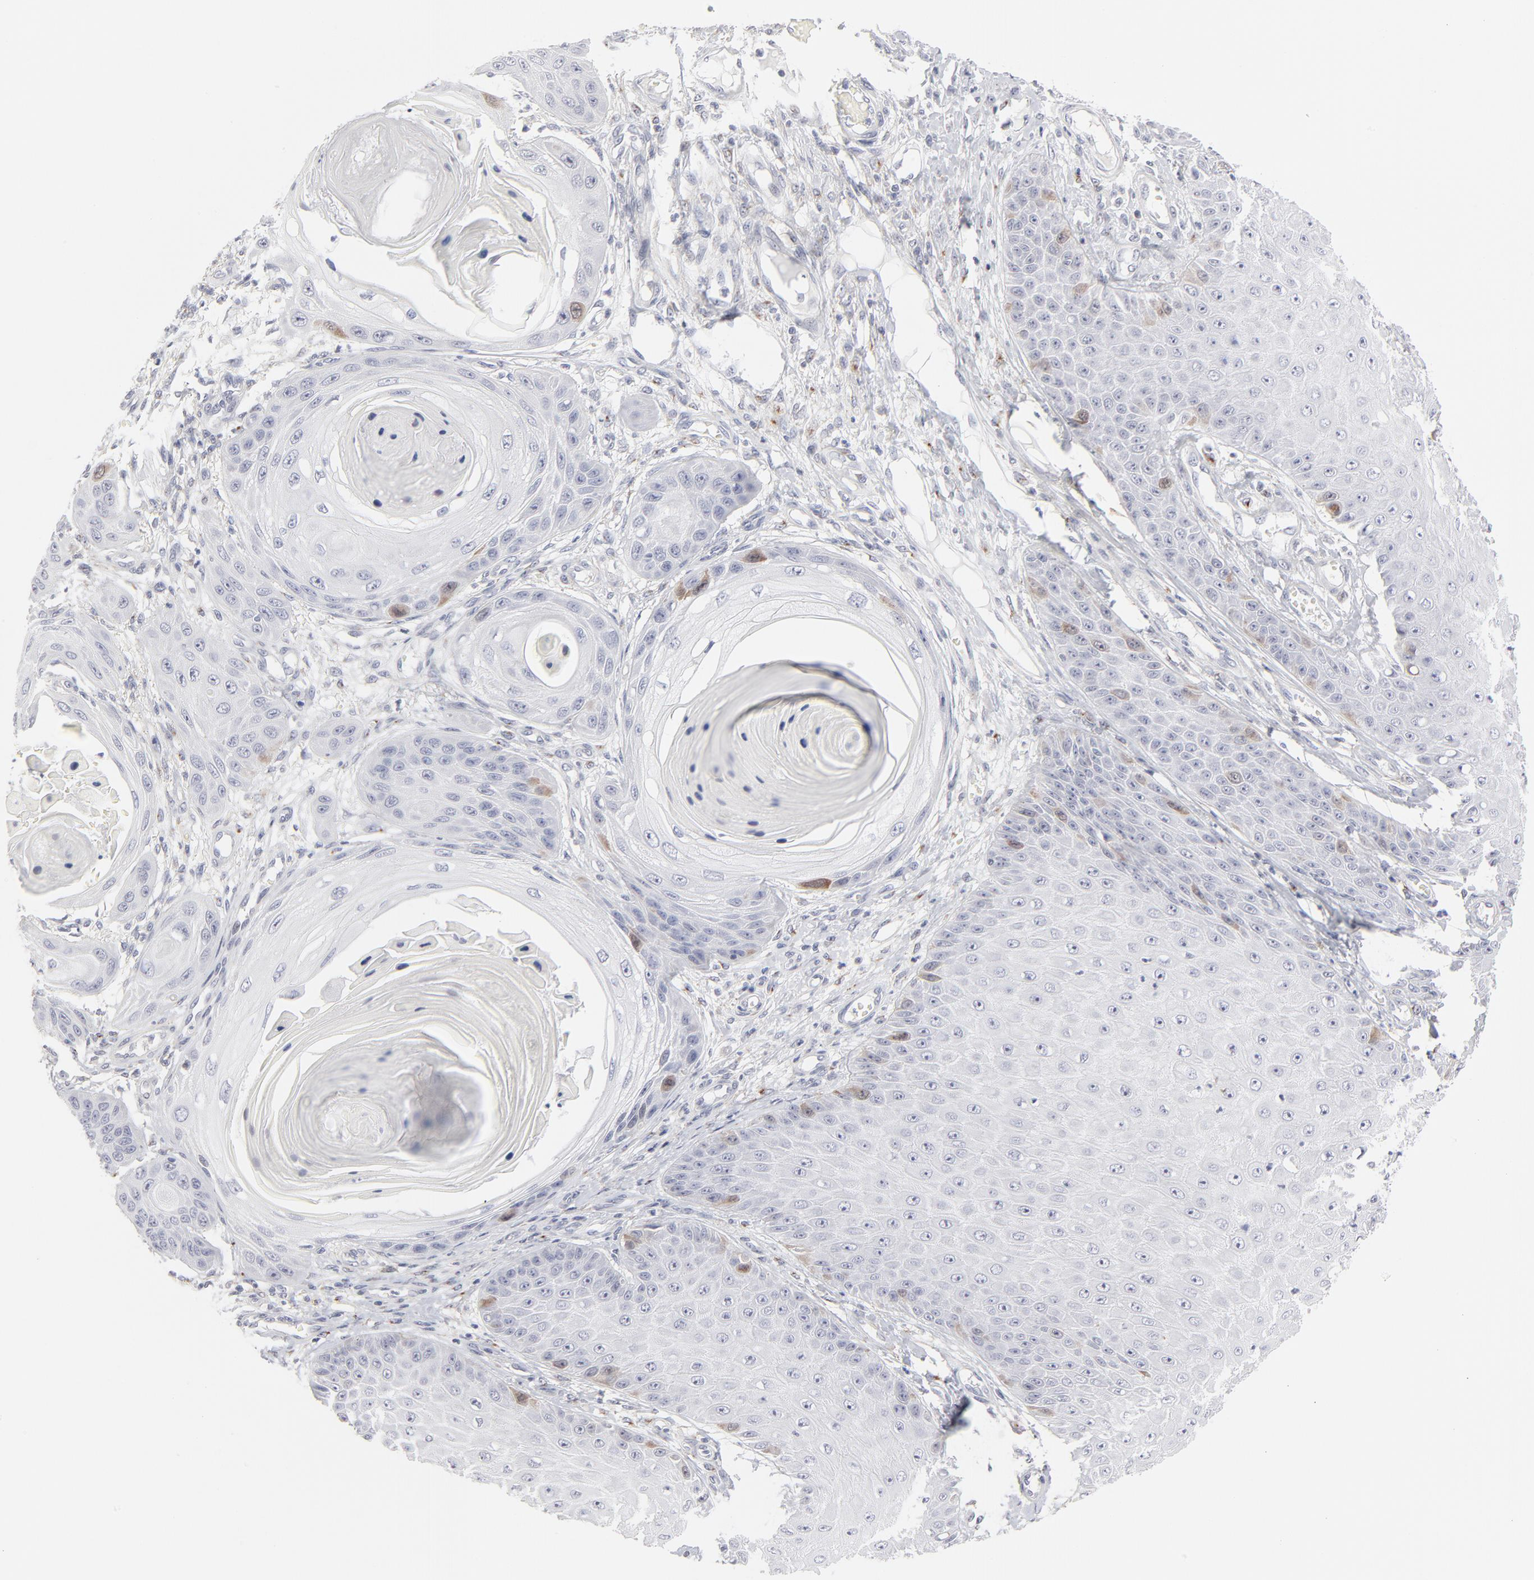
{"staining": {"intensity": "weak", "quantity": "<25%", "location": "cytoplasmic/membranous"}, "tissue": "skin cancer", "cell_type": "Tumor cells", "image_type": "cancer", "snomed": [{"axis": "morphology", "description": "Squamous cell carcinoma, NOS"}, {"axis": "topography", "description": "Skin"}], "caption": "Skin squamous cell carcinoma stained for a protein using immunohistochemistry (IHC) shows no positivity tumor cells.", "gene": "AURKA", "patient": {"sex": "female", "age": 40}}